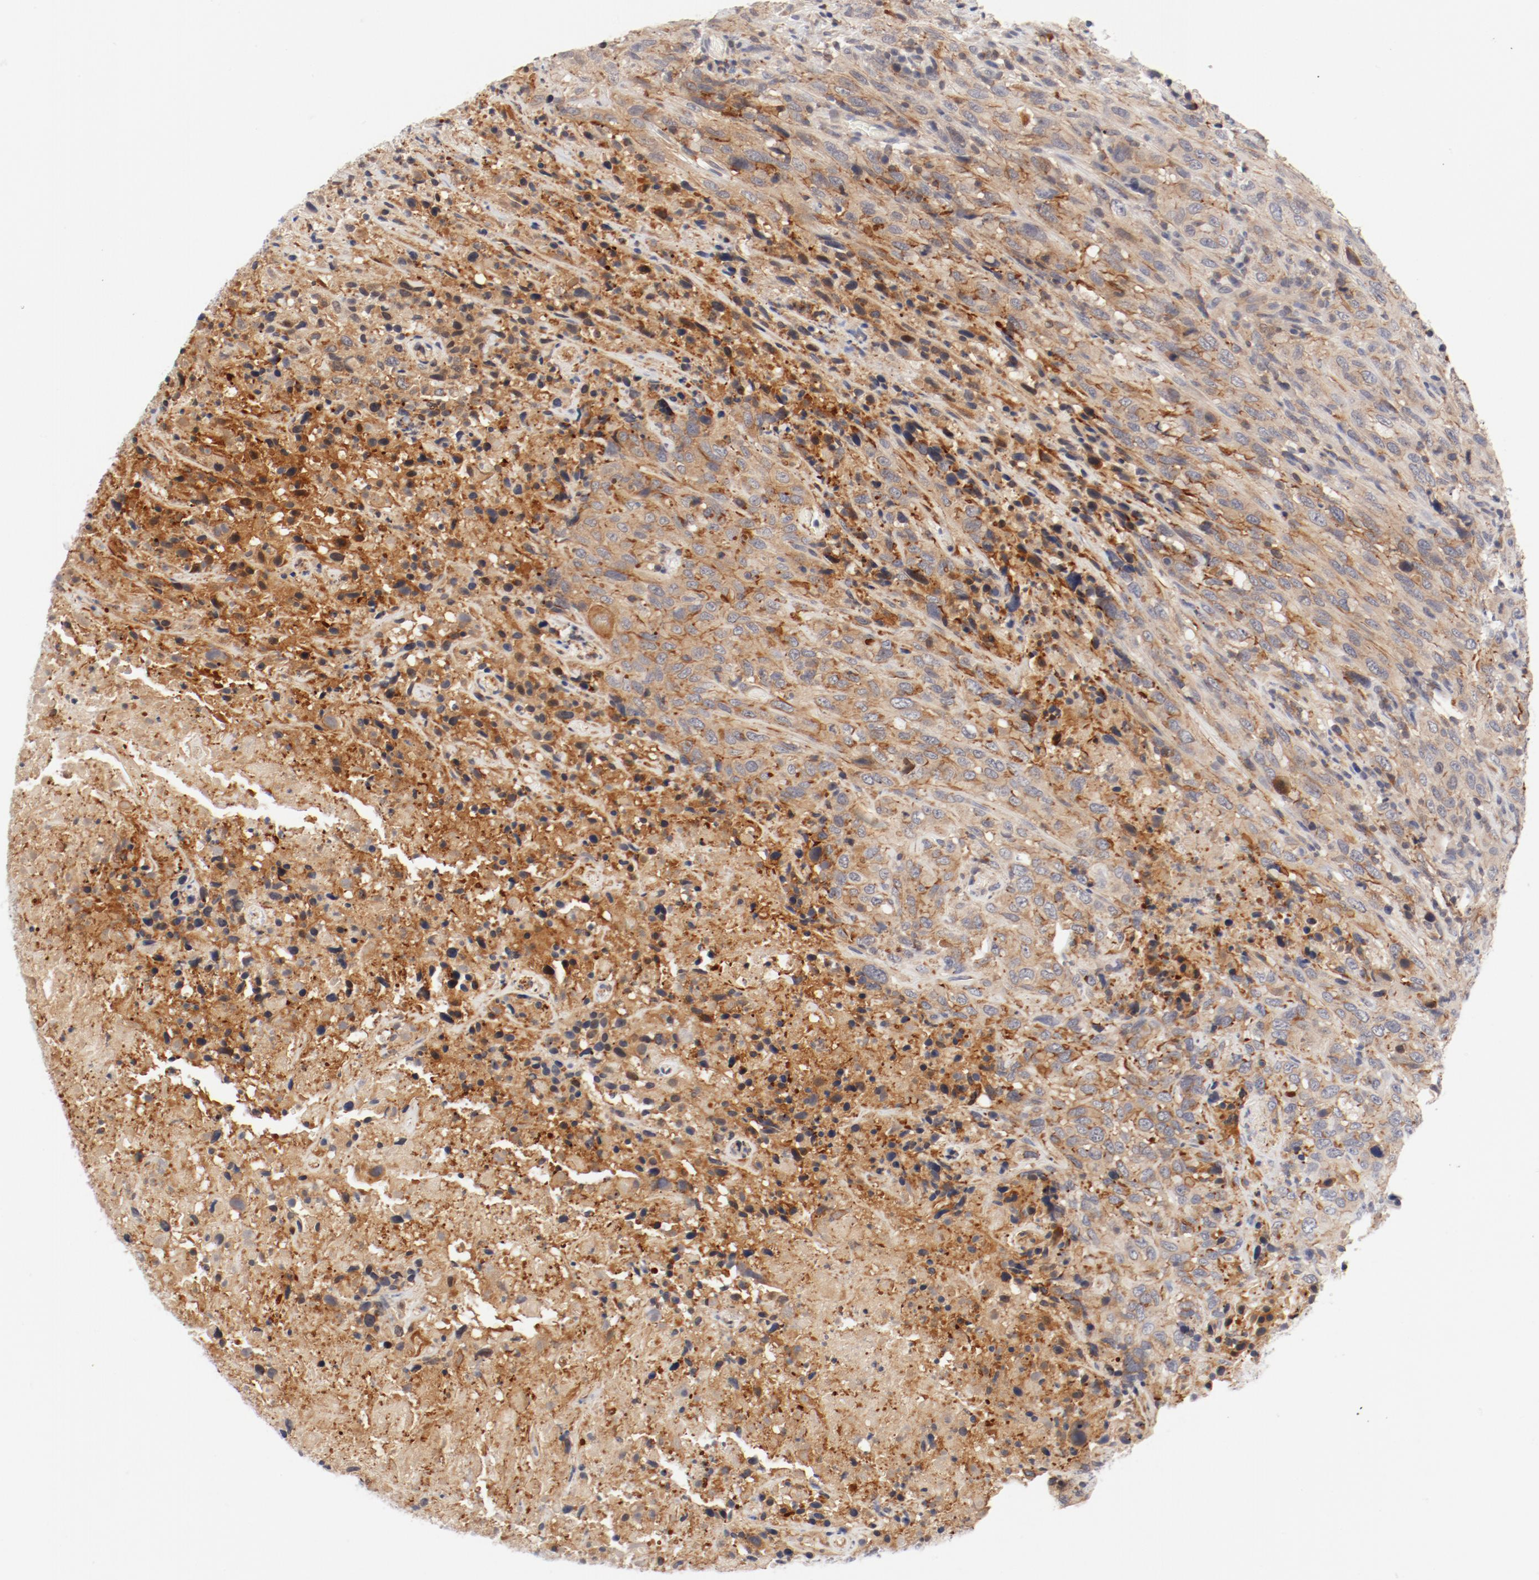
{"staining": {"intensity": "strong", "quantity": ">75%", "location": "cytoplasmic/membranous"}, "tissue": "urothelial cancer", "cell_type": "Tumor cells", "image_type": "cancer", "snomed": [{"axis": "morphology", "description": "Urothelial carcinoma, High grade"}, {"axis": "topography", "description": "Urinary bladder"}], "caption": "DAB immunohistochemical staining of urothelial carcinoma (high-grade) reveals strong cytoplasmic/membranous protein staining in about >75% of tumor cells.", "gene": "ZNF267", "patient": {"sex": "male", "age": 61}}